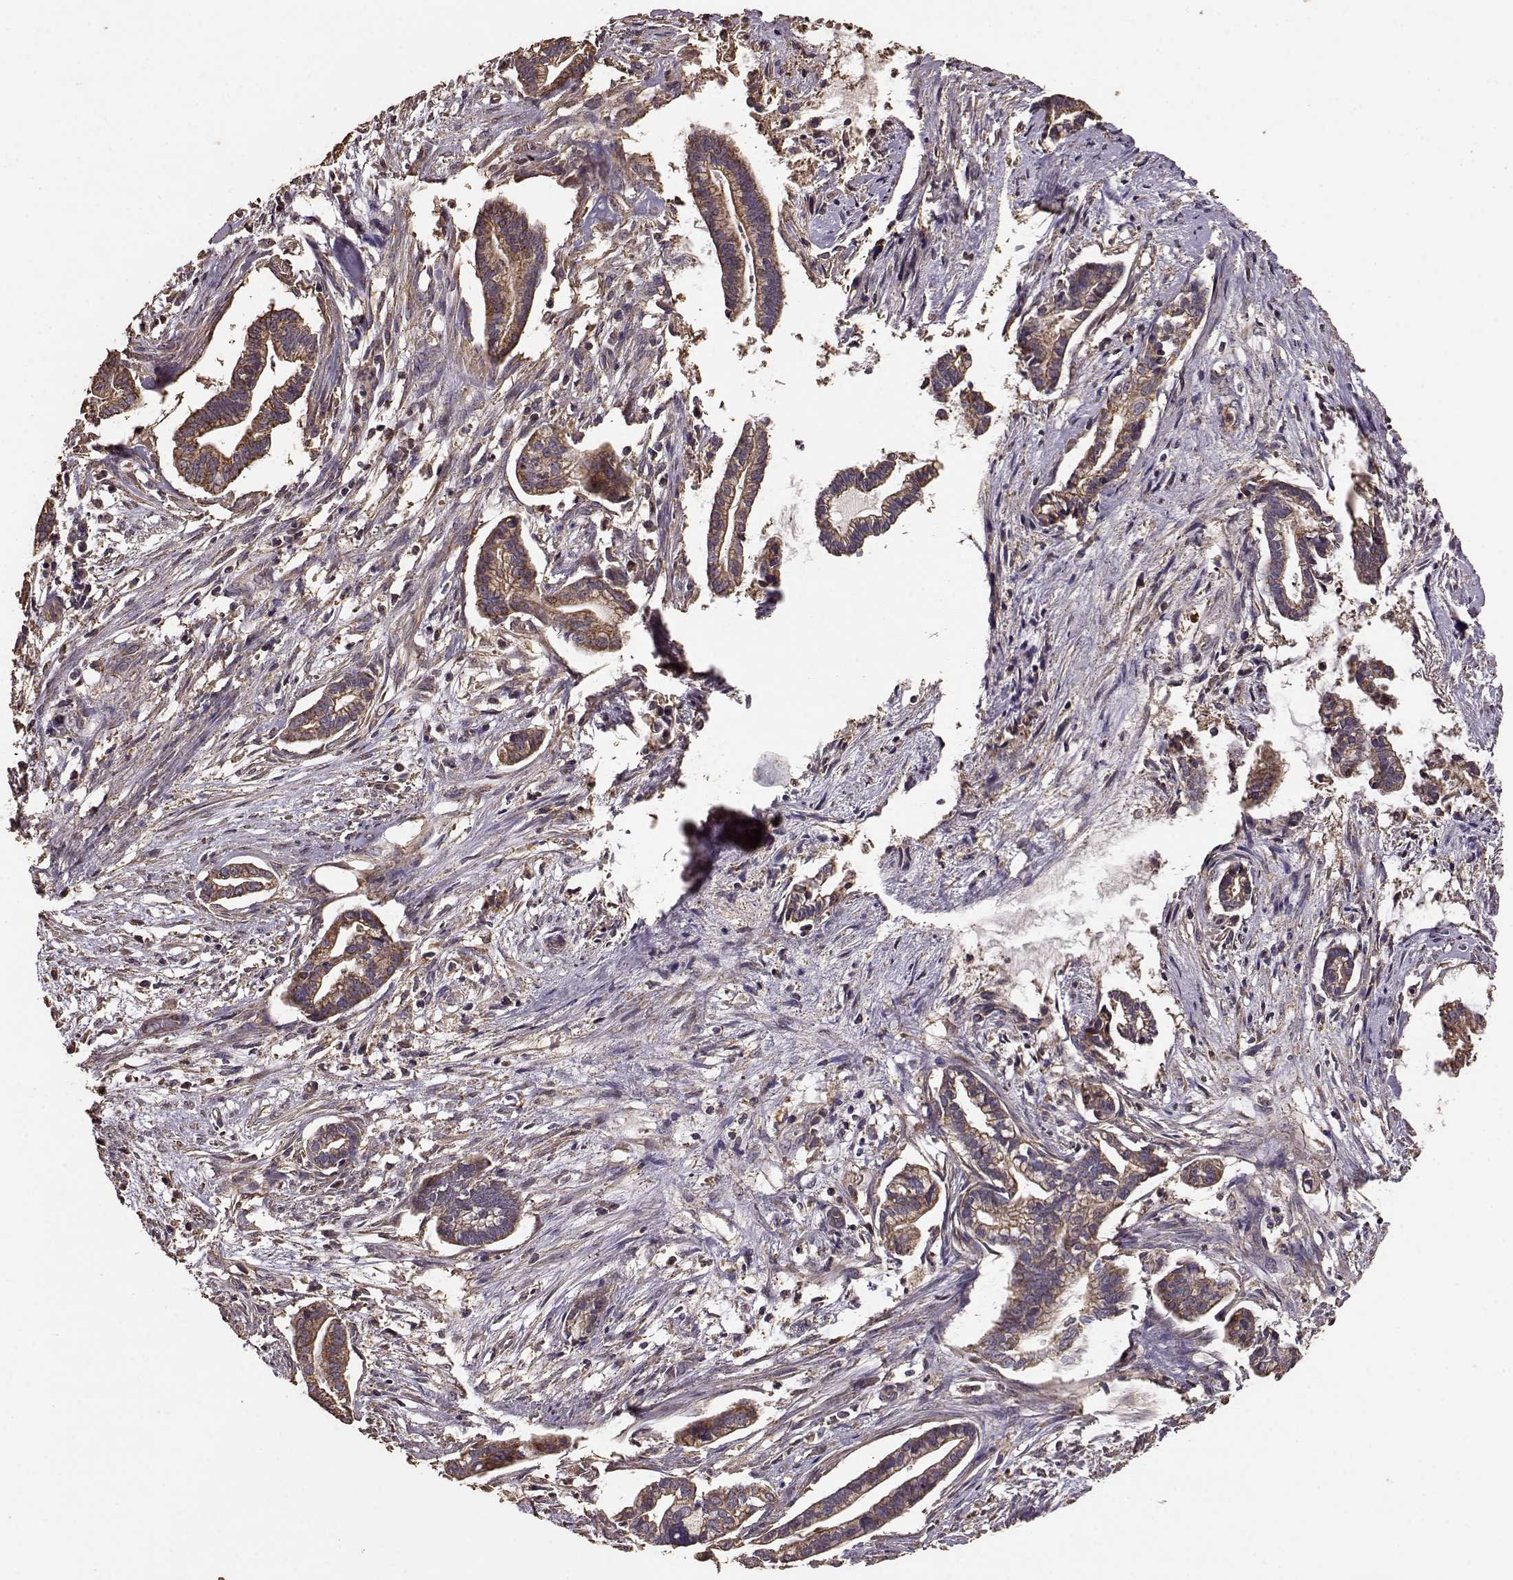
{"staining": {"intensity": "moderate", "quantity": ">75%", "location": "cytoplasmic/membranous"}, "tissue": "cervical cancer", "cell_type": "Tumor cells", "image_type": "cancer", "snomed": [{"axis": "morphology", "description": "Adenocarcinoma, NOS"}, {"axis": "topography", "description": "Cervix"}], "caption": "The image displays staining of cervical adenocarcinoma, revealing moderate cytoplasmic/membranous protein staining (brown color) within tumor cells. (DAB = brown stain, brightfield microscopy at high magnification).", "gene": "PTGES2", "patient": {"sex": "female", "age": 62}}